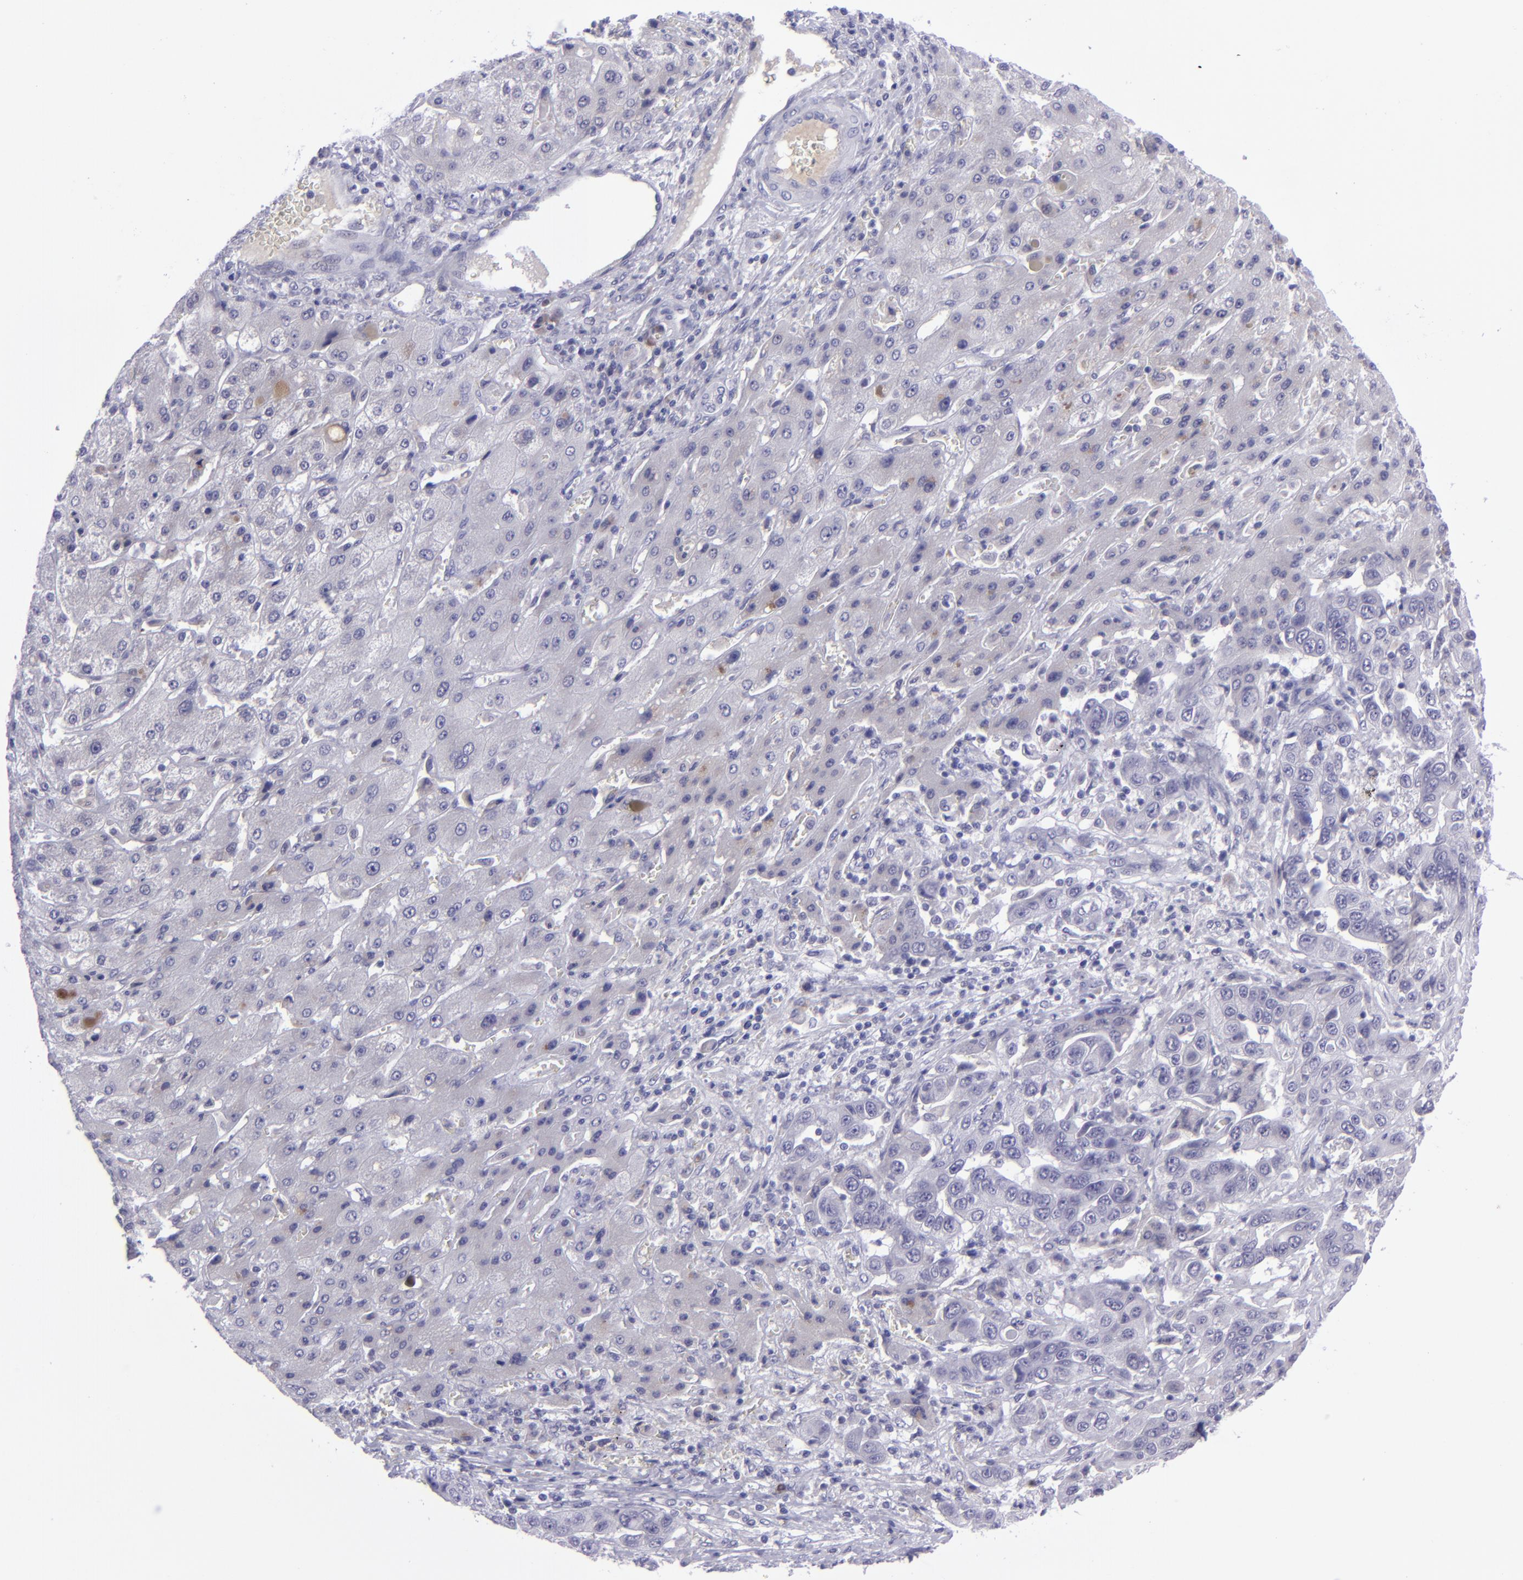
{"staining": {"intensity": "negative", "quantity": "none", "location": "none"}, "tissue": "liver cancer", "cell_type": "Tumor cells", "image_type": "cancer", "snomed": [{"axis": "morphology", "description": "Cholangiocarcinoma"}, {"axis": "topography", "description": "Liver"}], "caption": "IHC of liver cancer demonstrates no staining in tumor cells.", "gene": "POU2F2", "patient": {"sex": "female", "age": 52}}